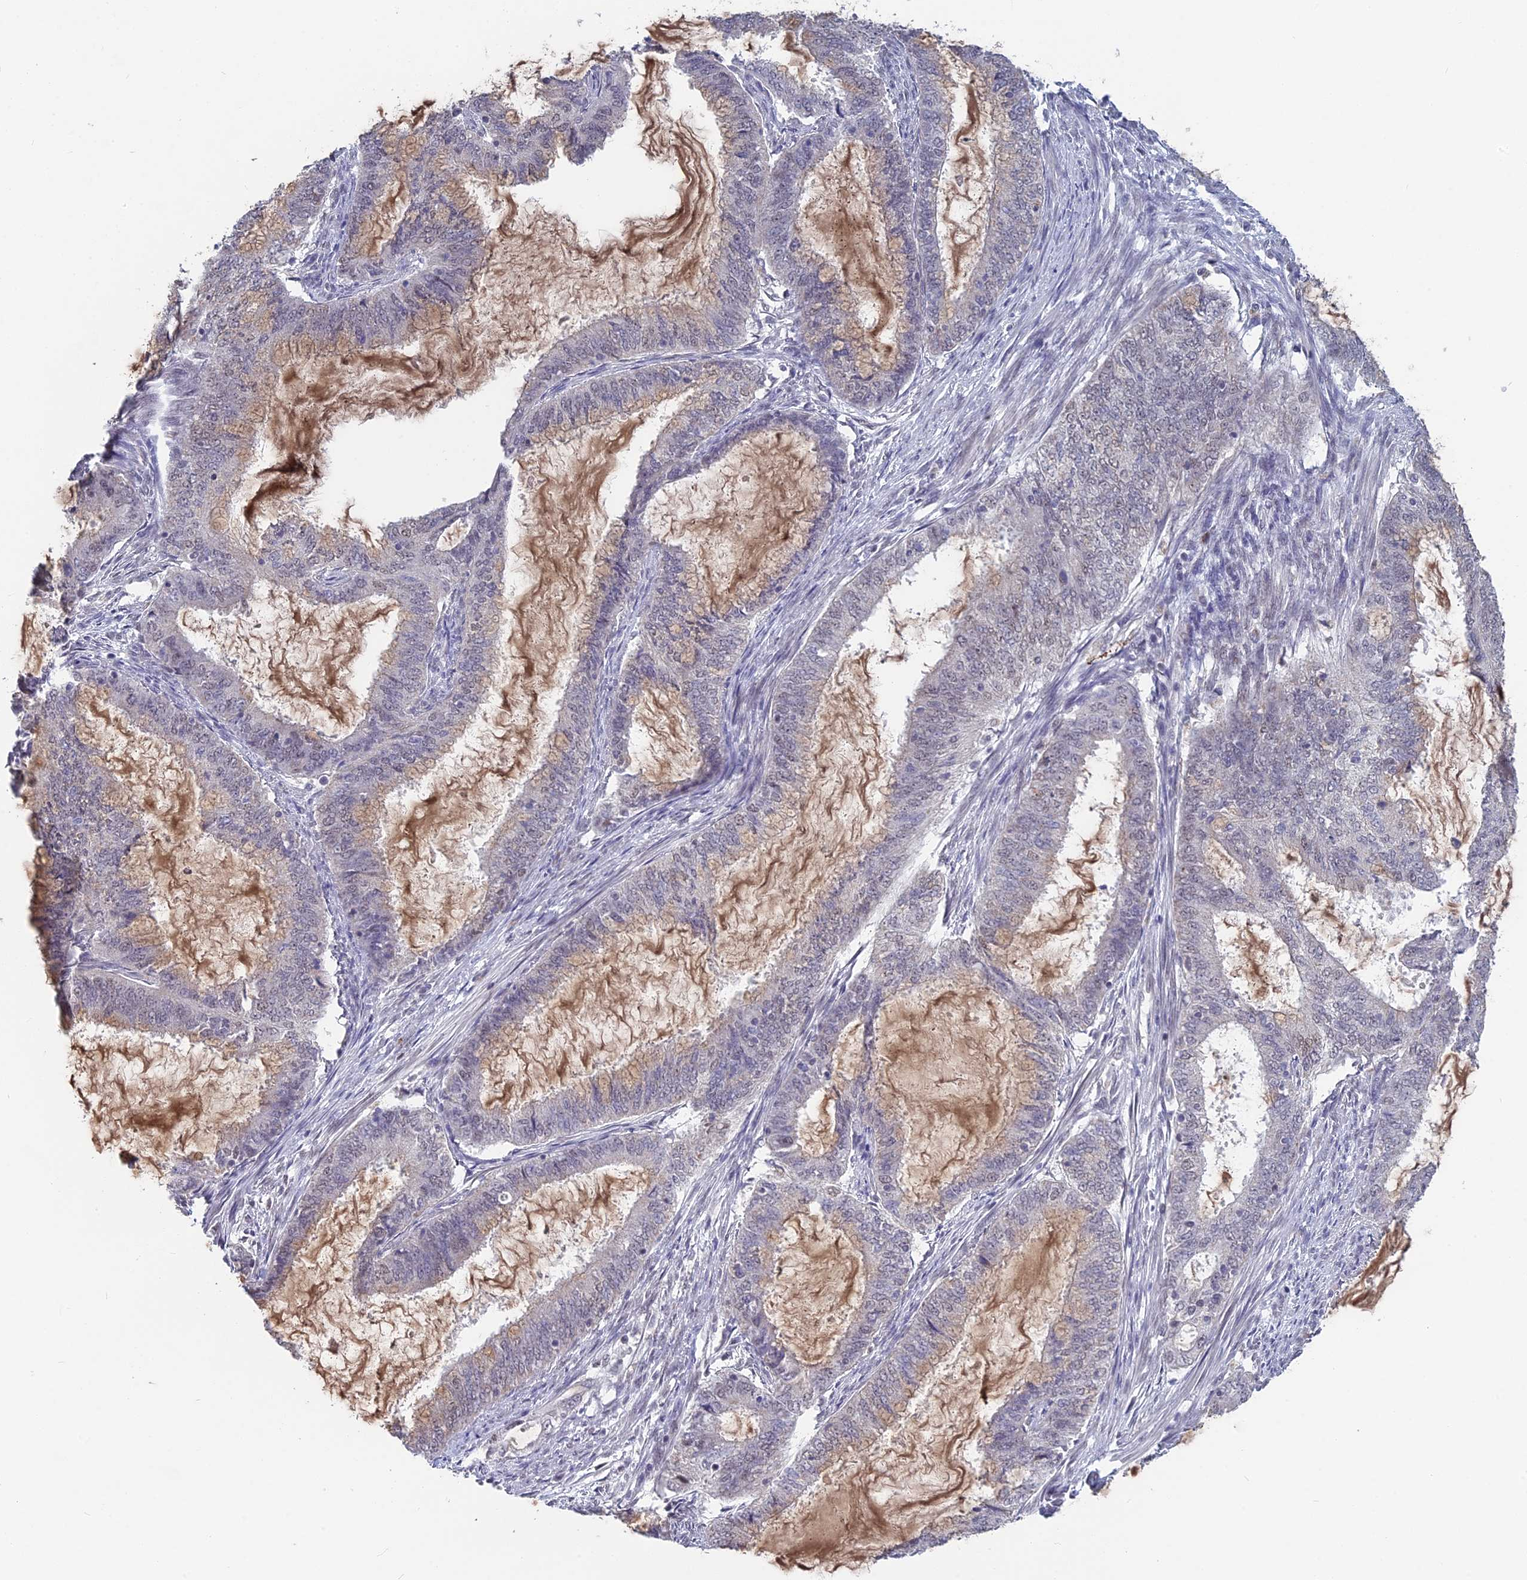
{"staining": {"intensity": "weak", "quantity": "25%-75%", "location": "nuclear"}, "tissue": "endometrial cancer", "cell_type": "Tumor cells", "image_type": "cancer", "snomed": [{"axis": "morphology", "description": "Adenocarcinoma, NOS"}, {"axis": "topography", "description": "Endometrium"}], "caption": "Brown immunohistochemical staining in human endometrial adenocarcinoma demonstrates weak nuclear expression in approximately 25%-75% of tumor cells. Using DAB (3,3'-diaminobenzidine) (brown) and hematoxylin (blue) stains, captured at high magnification using brightfield microscopy.", "gene": "MT-CO3", "patient": {"sex": "female", "age": 51}}